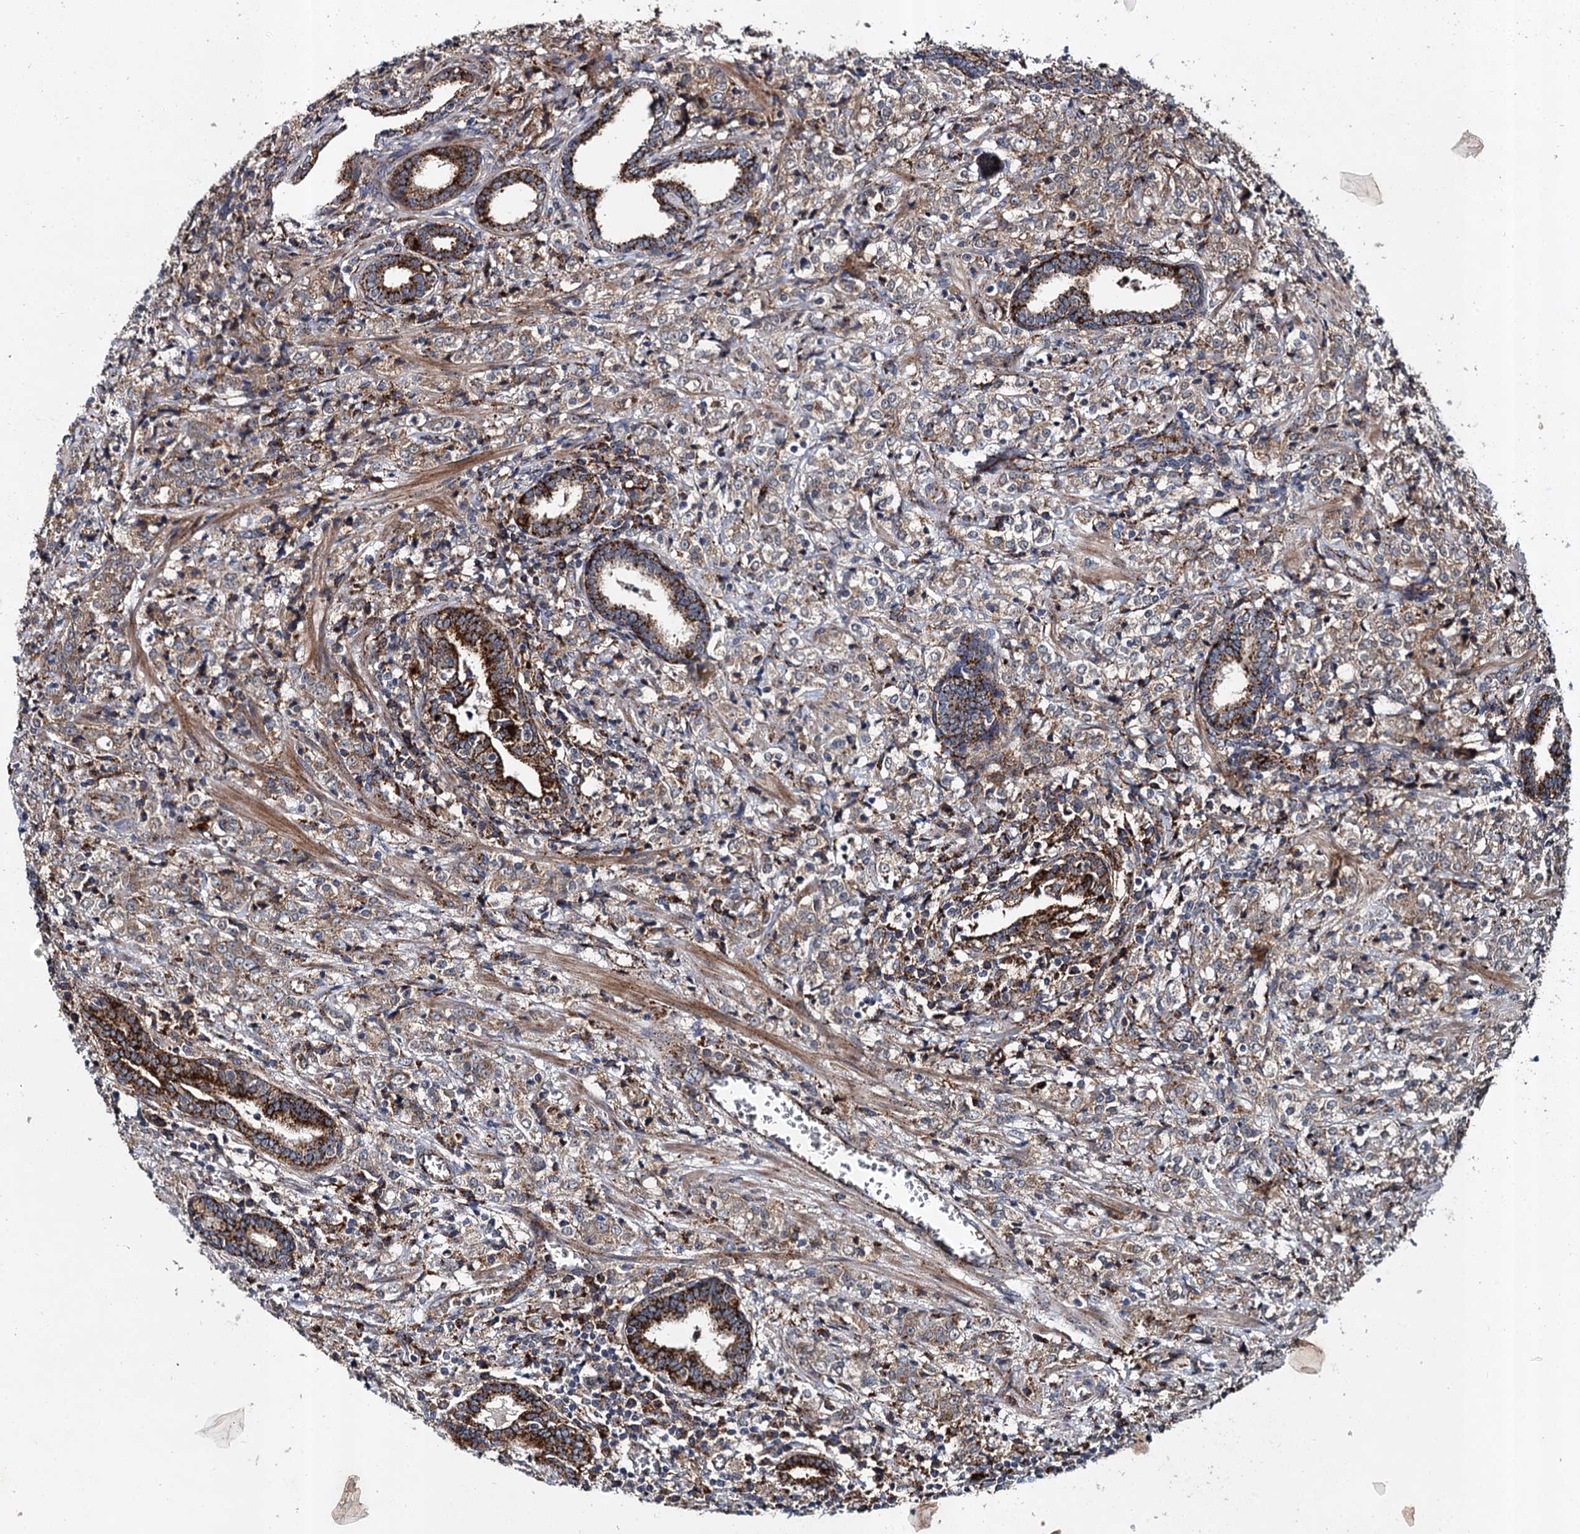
{"staining": {"intensity": "moderate", "quantity": ">75%", "location": "cytoplasmic/membranous"}, "tissue": "prostate cancer", "cell_type": "Tumor cells", "image_type": "cancer", "snomed": [{"axis": "morphology", "description": "Adenocarcinoma, High grade"}, {"axis": "topography", "description": "Prostate"}], "caption": "Immunohistochemical staining of human prostate cancer displays medium levels of moderate cytoplasmic/membranous protein staining in approximately >75% of tumor cells.", "gene": "GBA1", "patient": {"sex": "male", "age": 69}}